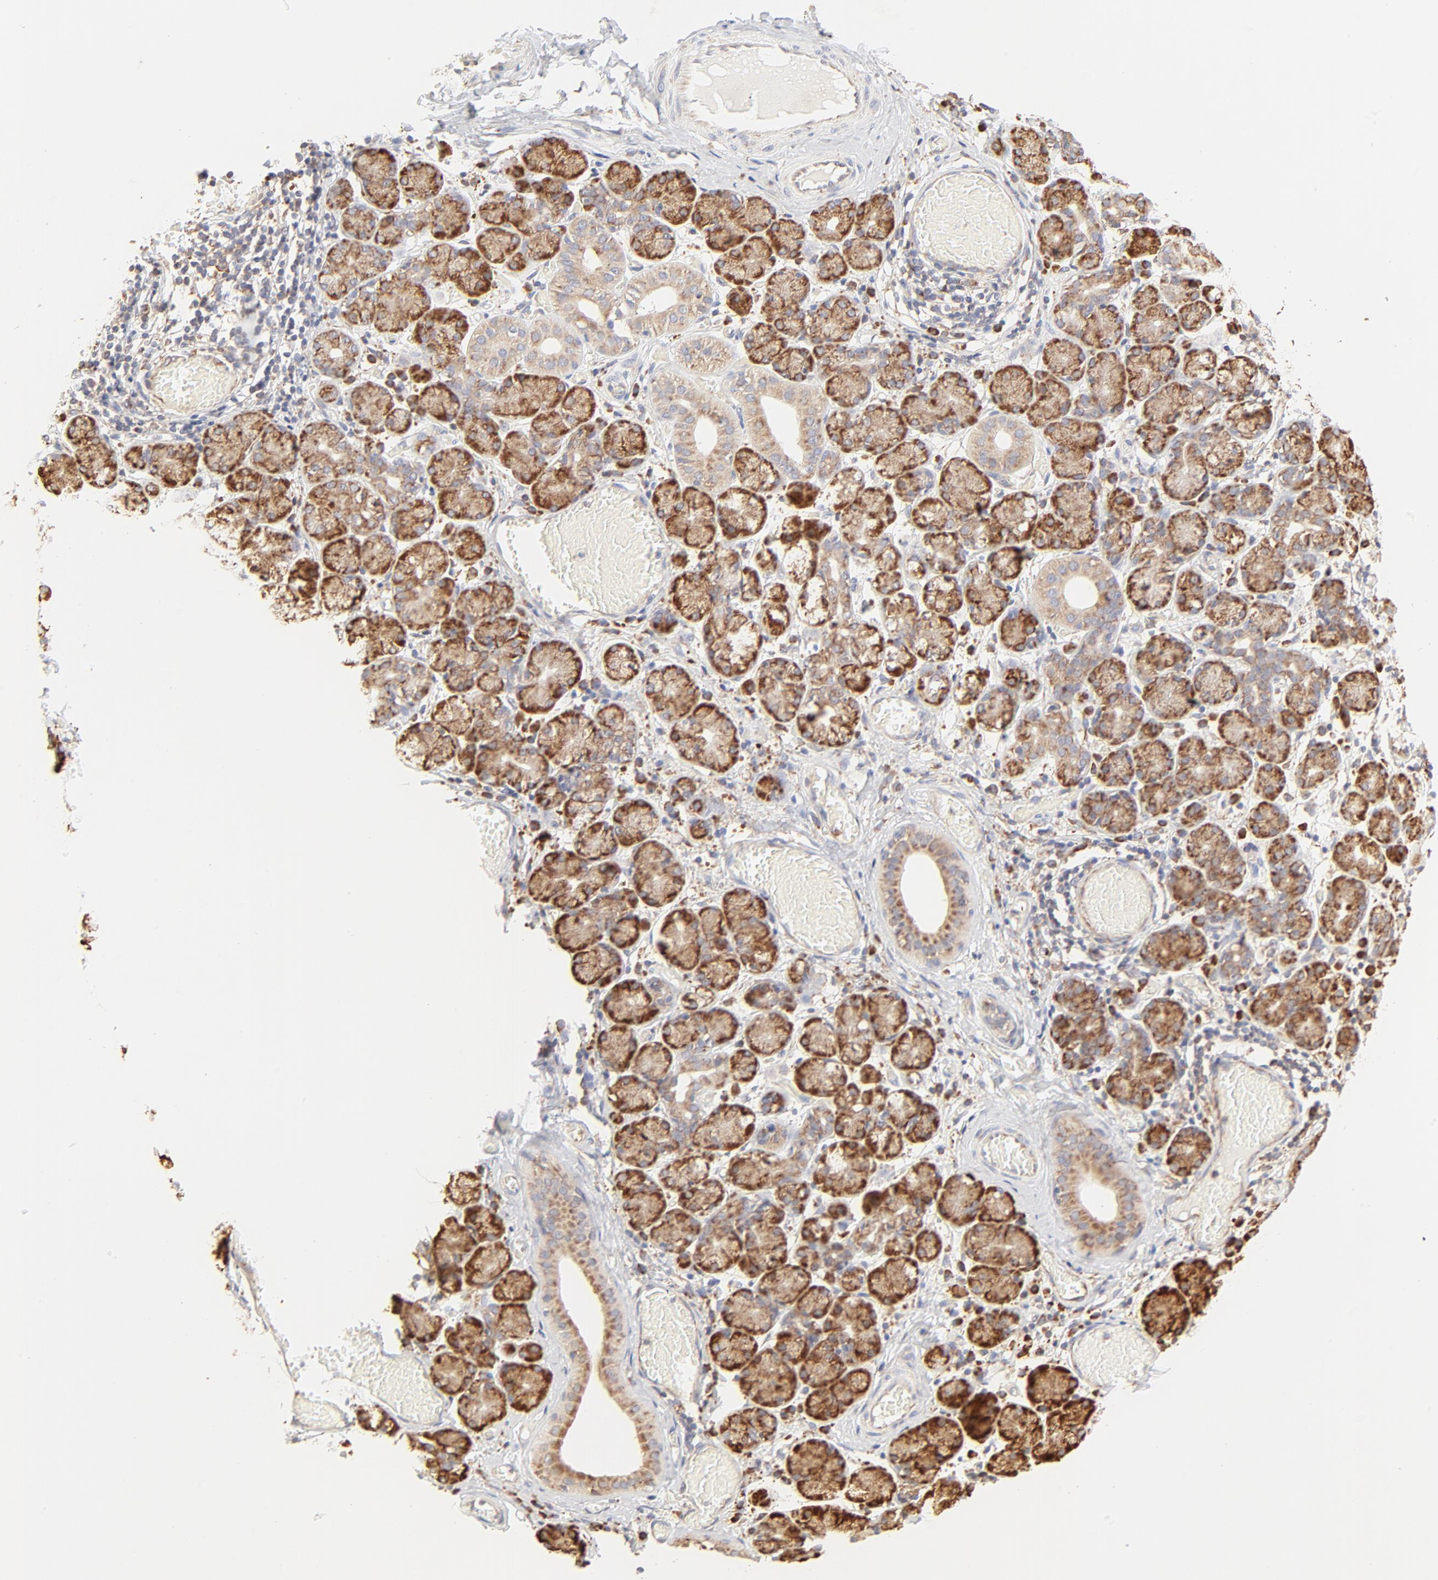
{"staining": {"intensity": "strong", "quantity": ">75%", "location": "cytoplasmic/membranous"}, "tissue": "salivary gland", "cell_type": "Glandular cells", "image_type": "normal", "snomed": [{"axis": "morphology", "description": "Normal tissue, NOS"}, {"axis": "topography", "description": "Salivary gland"}], "caption": "Salivary gland stained with IHC demonstrates strong cytoplasmic/membranous positivity in approximately >75% of glandular cells.", "gene": "RPS20", "patient": {"sex": "female", "age": 24}}